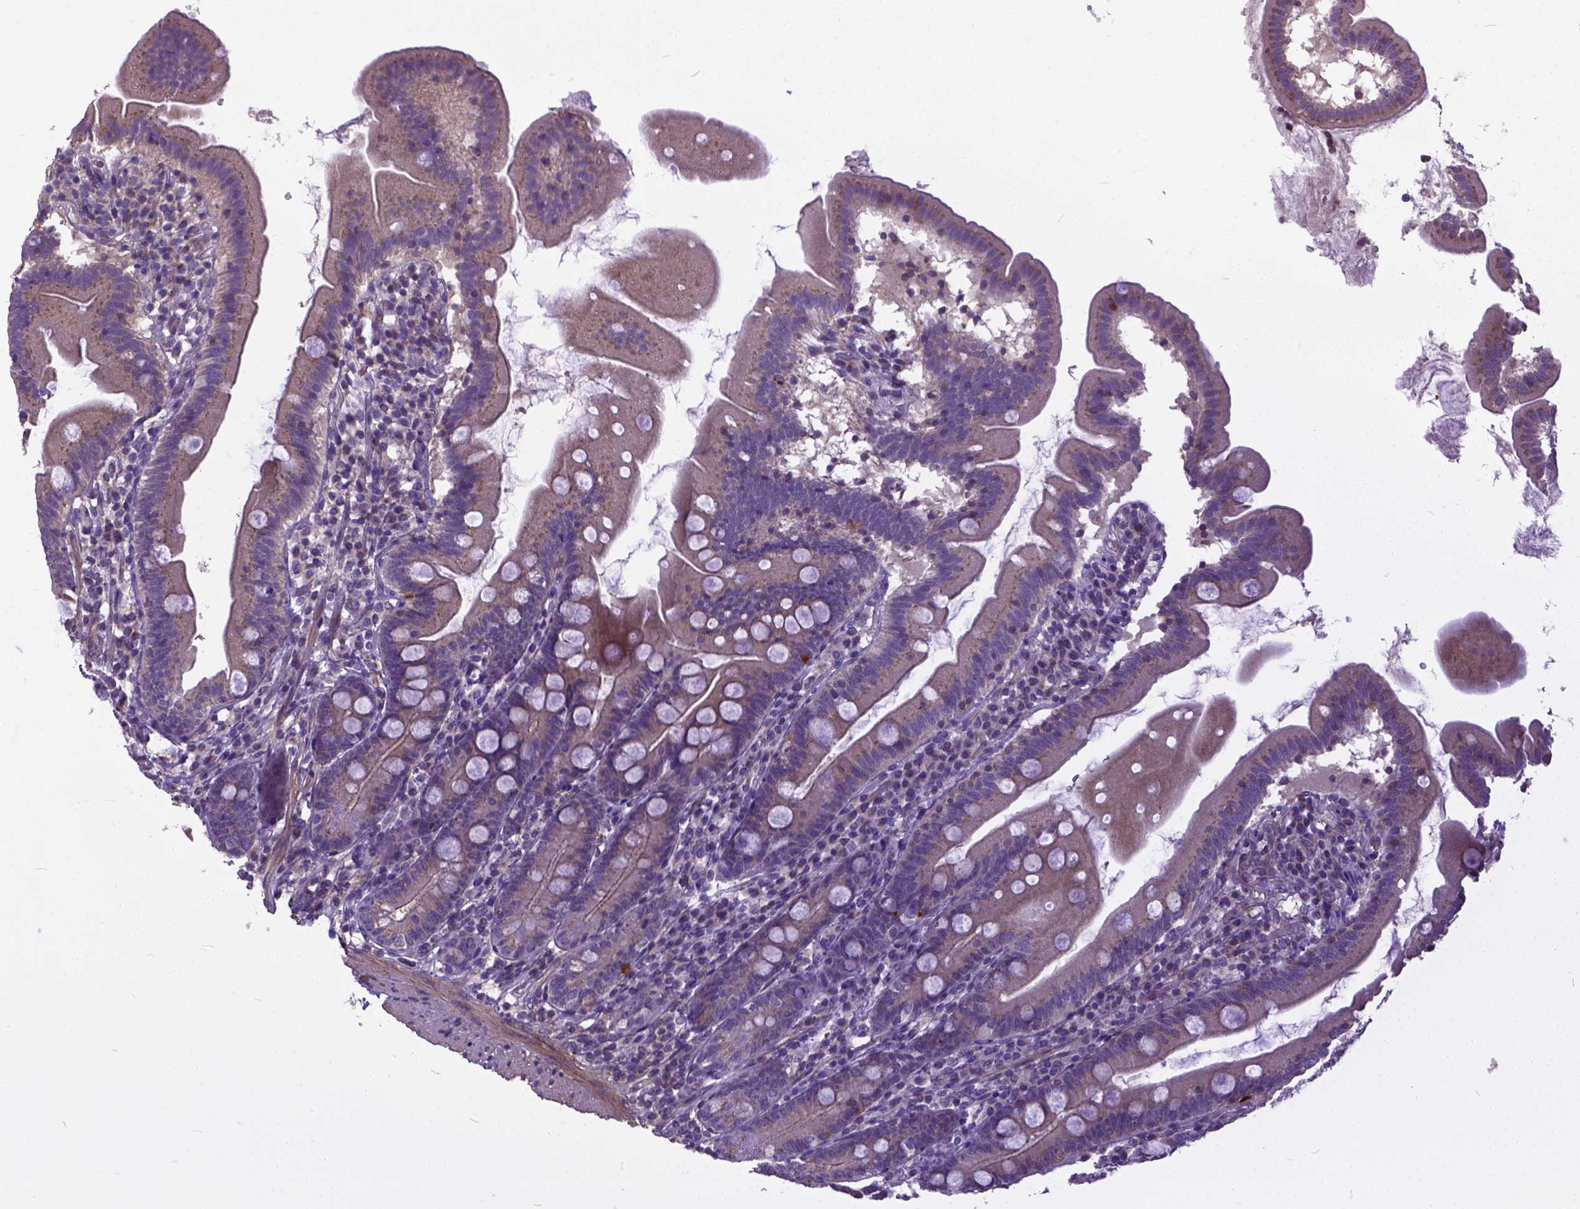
{"staining": {"intensity": "weak", "quantity": ">75%", "location": "cytoplasmic/membranous"}, "tissue": "duodenum", "cell_type": "Glandular cells", "image_type": "normal", "snomed": [{"axis": "morphology", "description": "Normal tissue, NOS"}, {"axis": "topography", "description": "Duodenum"}], "caption": "Unremarkable duodenum reveals weak cytoplasmic/membranous staining in about >75% of glandular cells The protein is stained brown, and the nuclei are stained in blue (DAB (3,3'-diaminobenzidine) IHC with brightfield microscopy, high magnification)..", "gene": "BANF2", "patient": {"sex": "female", "age": 67}}